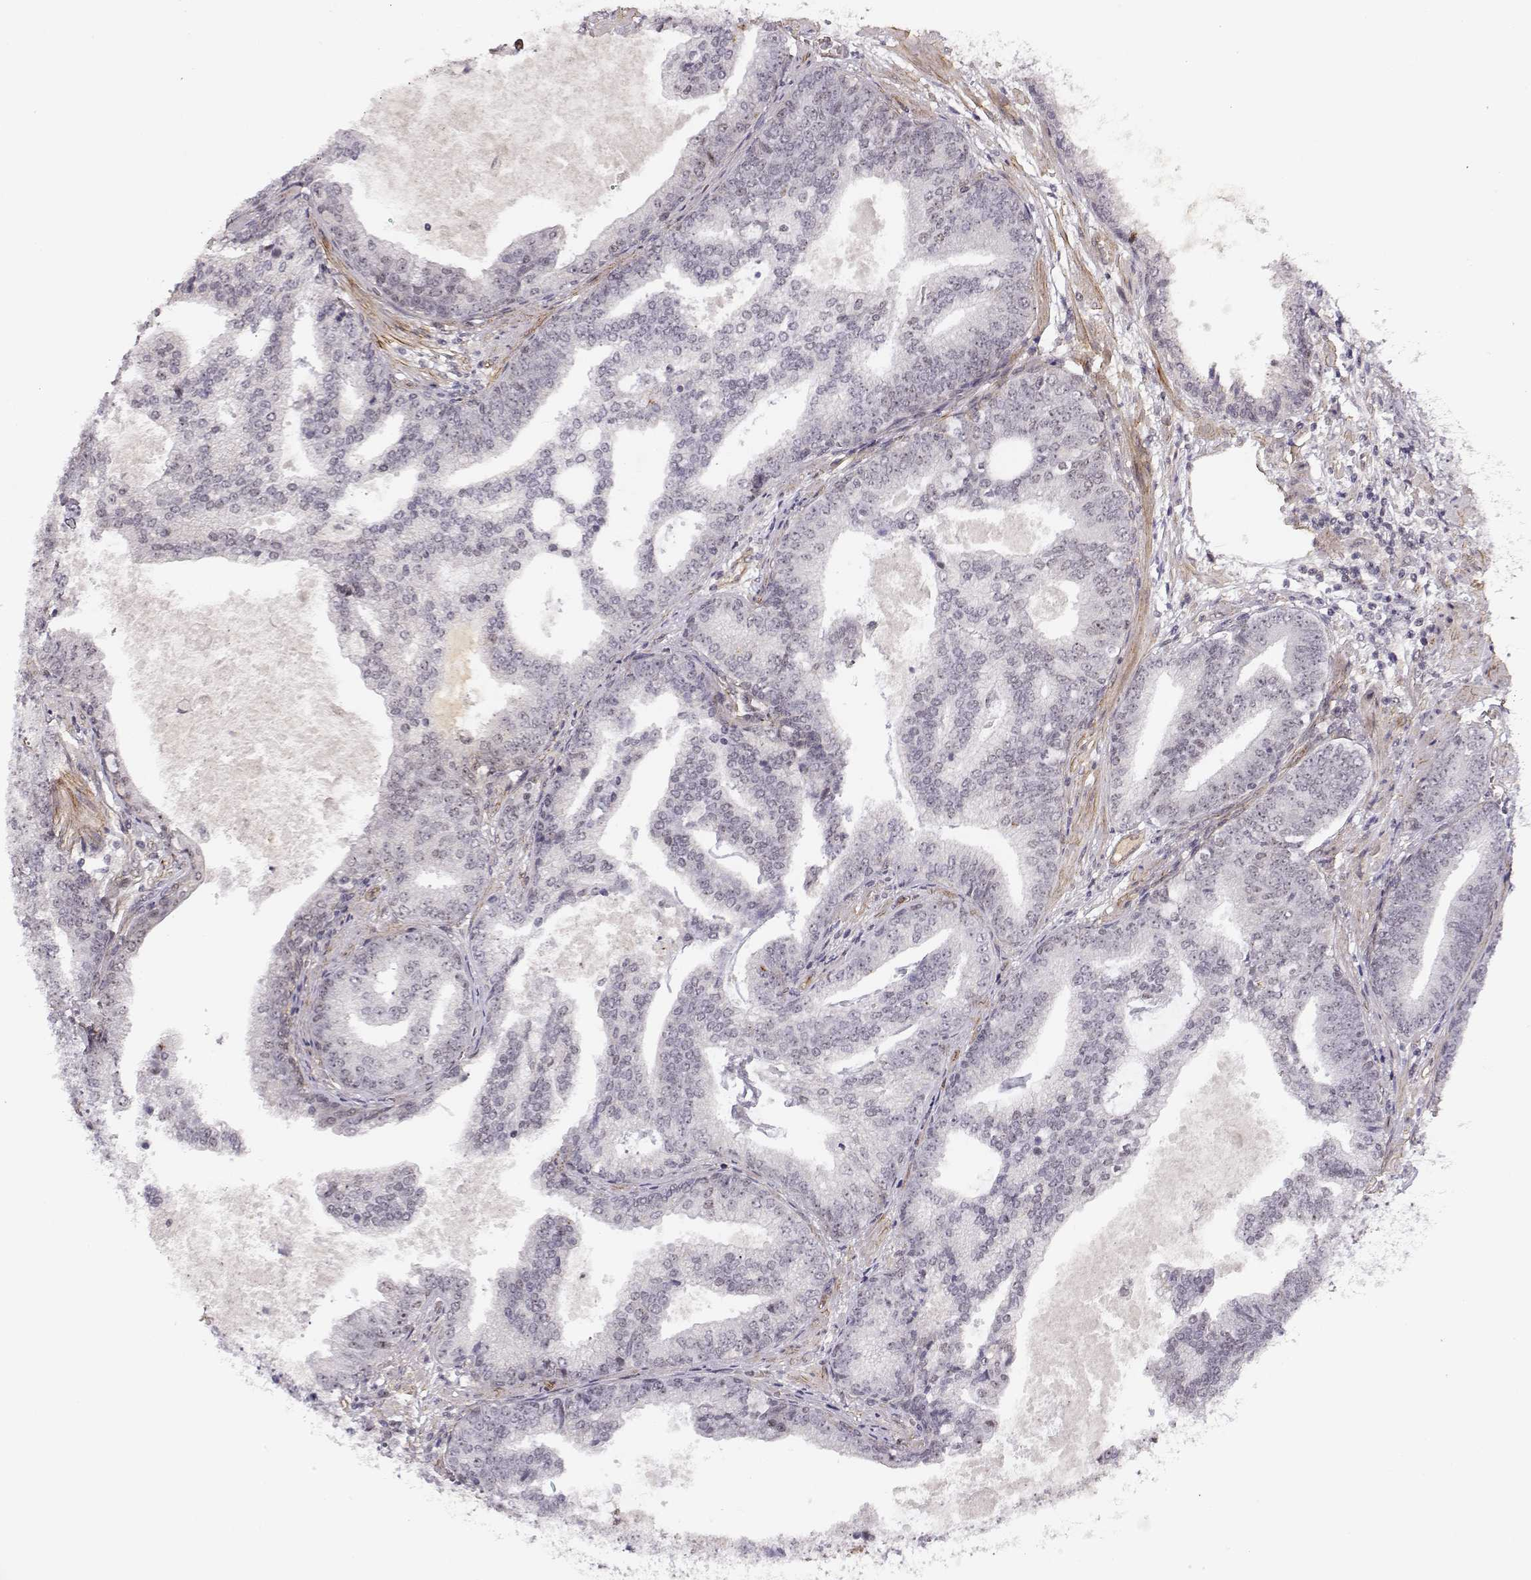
{"staining": {"intensity": "negative", "quantity": "none", "location": "none"}, "tissue": "prostate cancer", "cell_type": "Tumor cells", "image_type": "cancer", "snomed": [{"axis": "morphology", "description": "Adenocarcinoma, NOS"}, {"axis": "topography", "description": "Prostate"}], "caption": "IHC of adenocarcinoma (prostate) displays no expression in tumor cells.", "gene": "CIR1", "patient": {"sex": "male", "age": 64}}